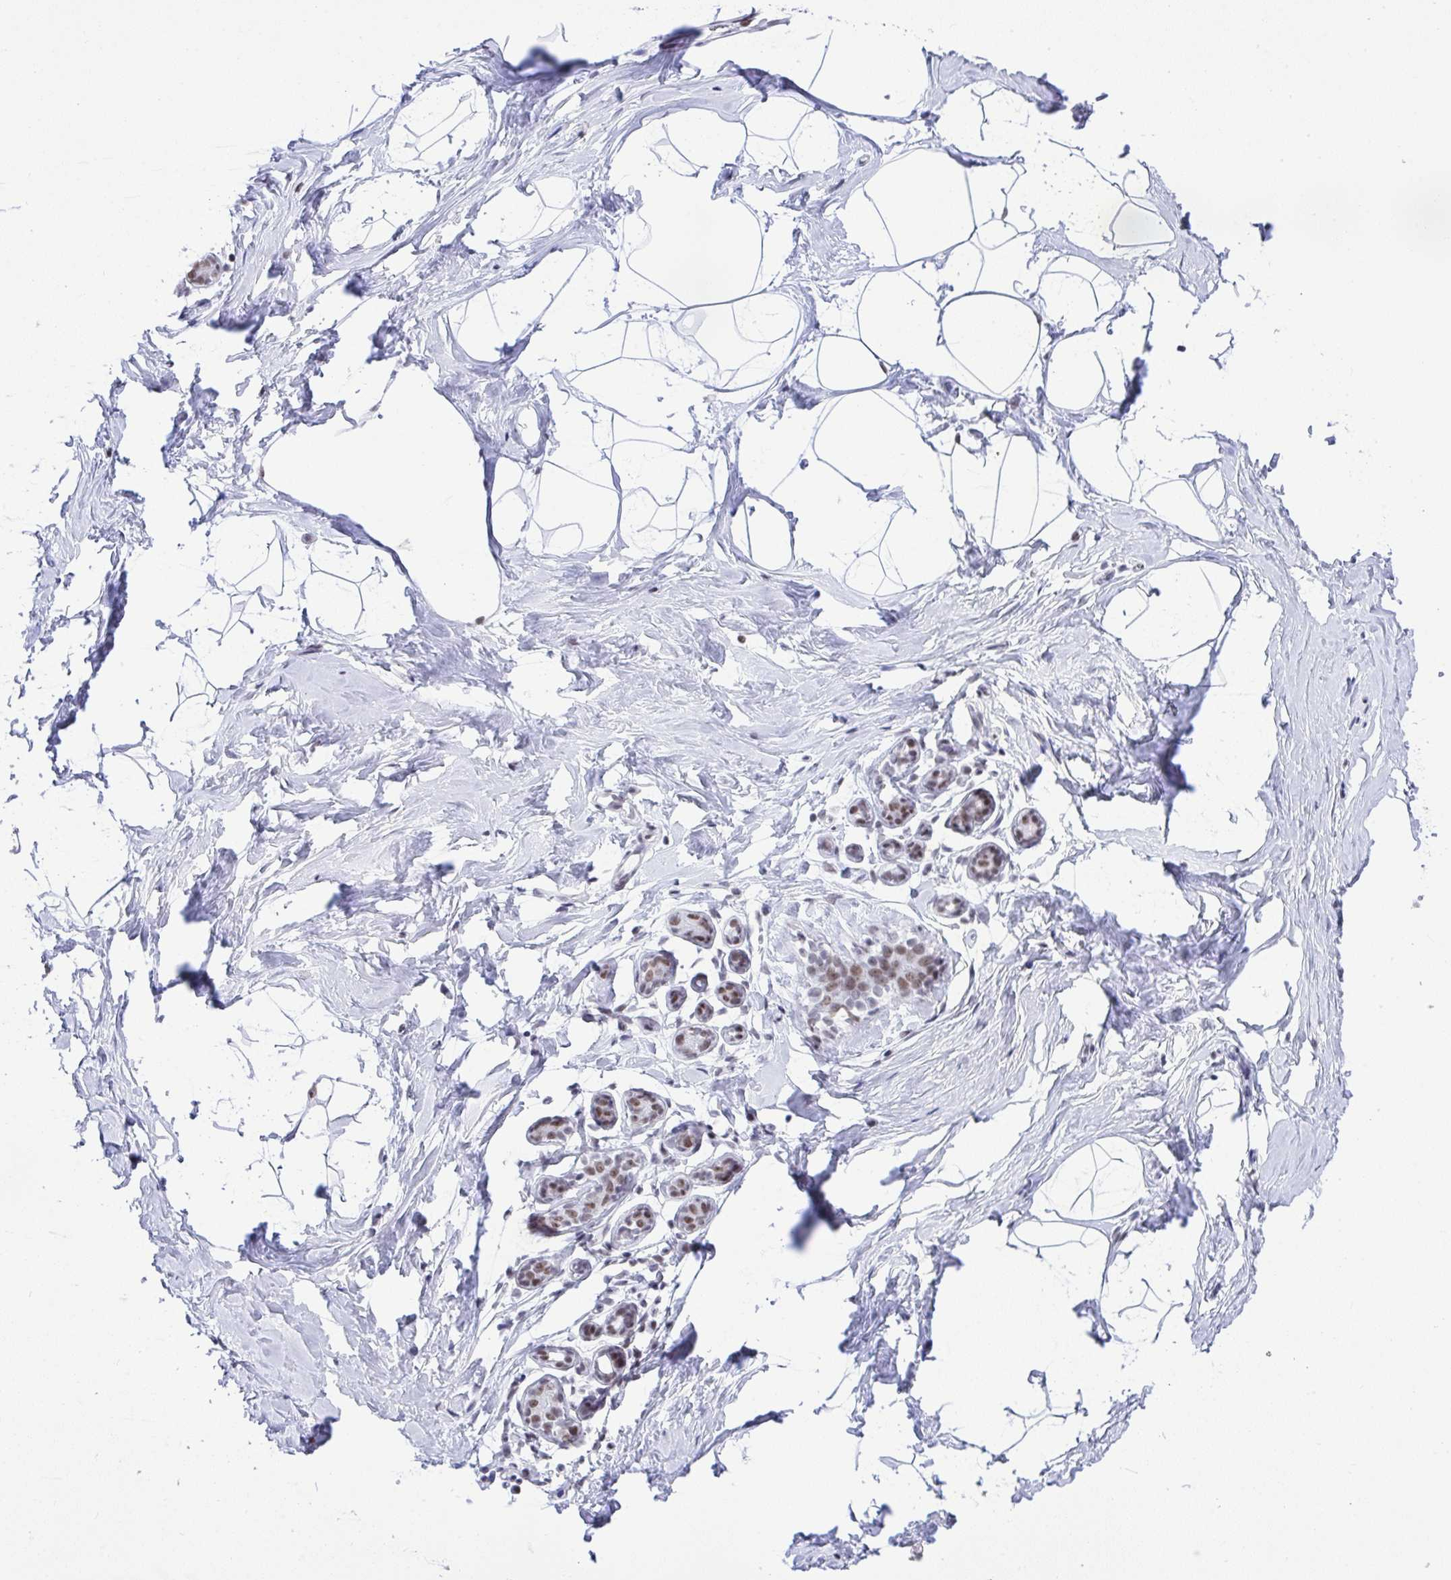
{"staining": {"intensity": "negative", "quantity": "none", "location": "none"}, "tissue": "breast", "cell_type": "Adipocytes", "image_type": "normal", "snomed": [{"axis": "morphology", "description": "Normal tissue, NOS"}, {"axis": "topography", "description": "Breast"}], "caption": "This histopathology image is of normal breast stained with immunohistochemistry to label a protein in brown with the nuclei are counter-stained blue. There is no positivity in adipocytes.", "gene": "DDX52", "patient": {"sex": "female", "age": 32}}